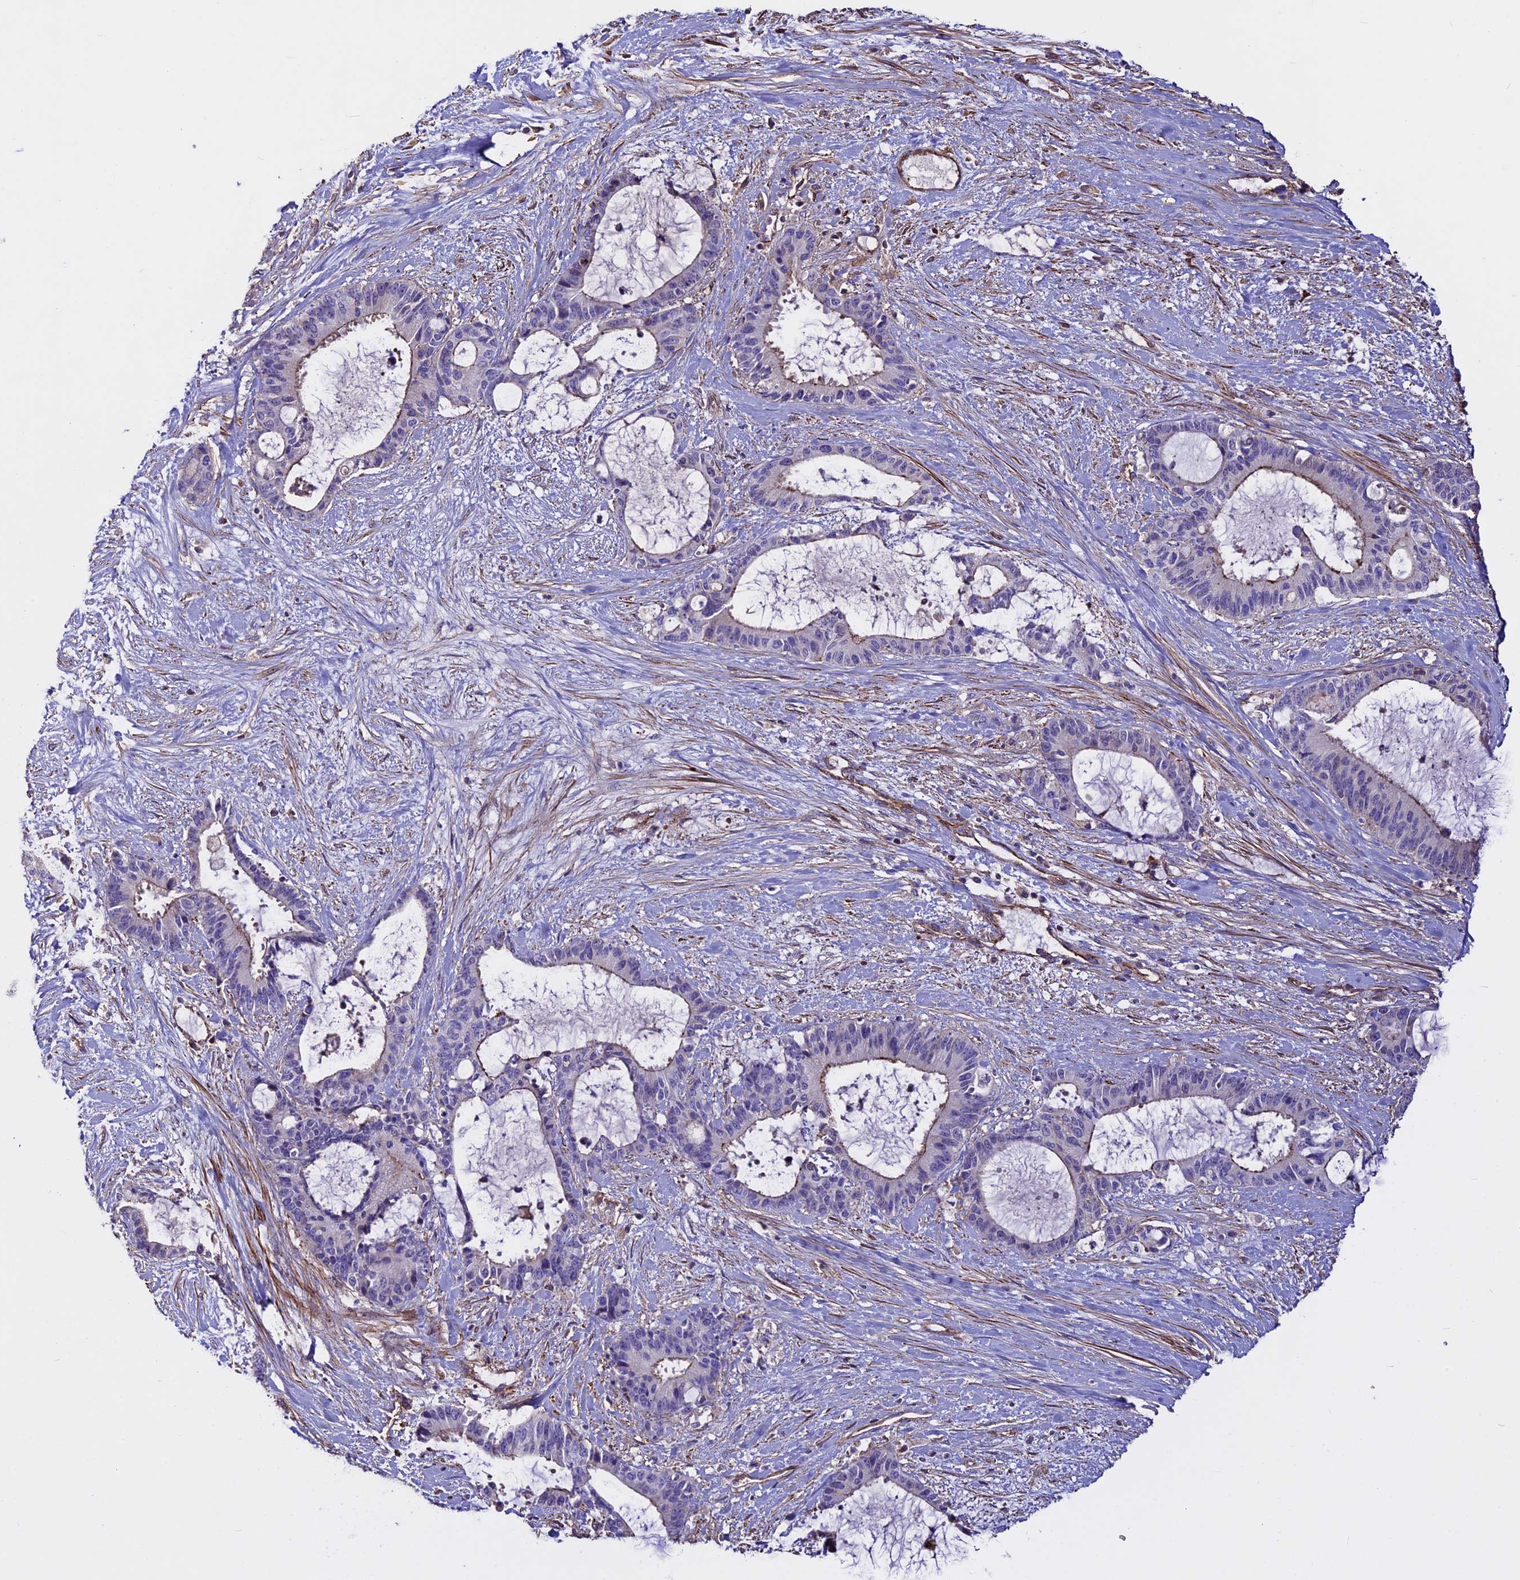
{"staining": {"intensity": "weak", "quantity": "<25%", "location": "cytoplasmic/membranous"}, "tissue": "liver cancer", "cell_type": "Tumor cells", "image_type": "cancer", "snomed": [{"axis": "morphology", "description": "Normal tissue, NOS"}, {"axis": "morphology", "description": "Cholangiocarcinoma"}, {"axis": "topography", "description": "Liver"}, {"axis": "topography", "description": "Peripheral nerve tissue"}], "caption": "IHC of liver cancer demonstrates no expression in tumor cells.", "gene": "EVA1B", "patient": {"sex": "female", "age": 73}}